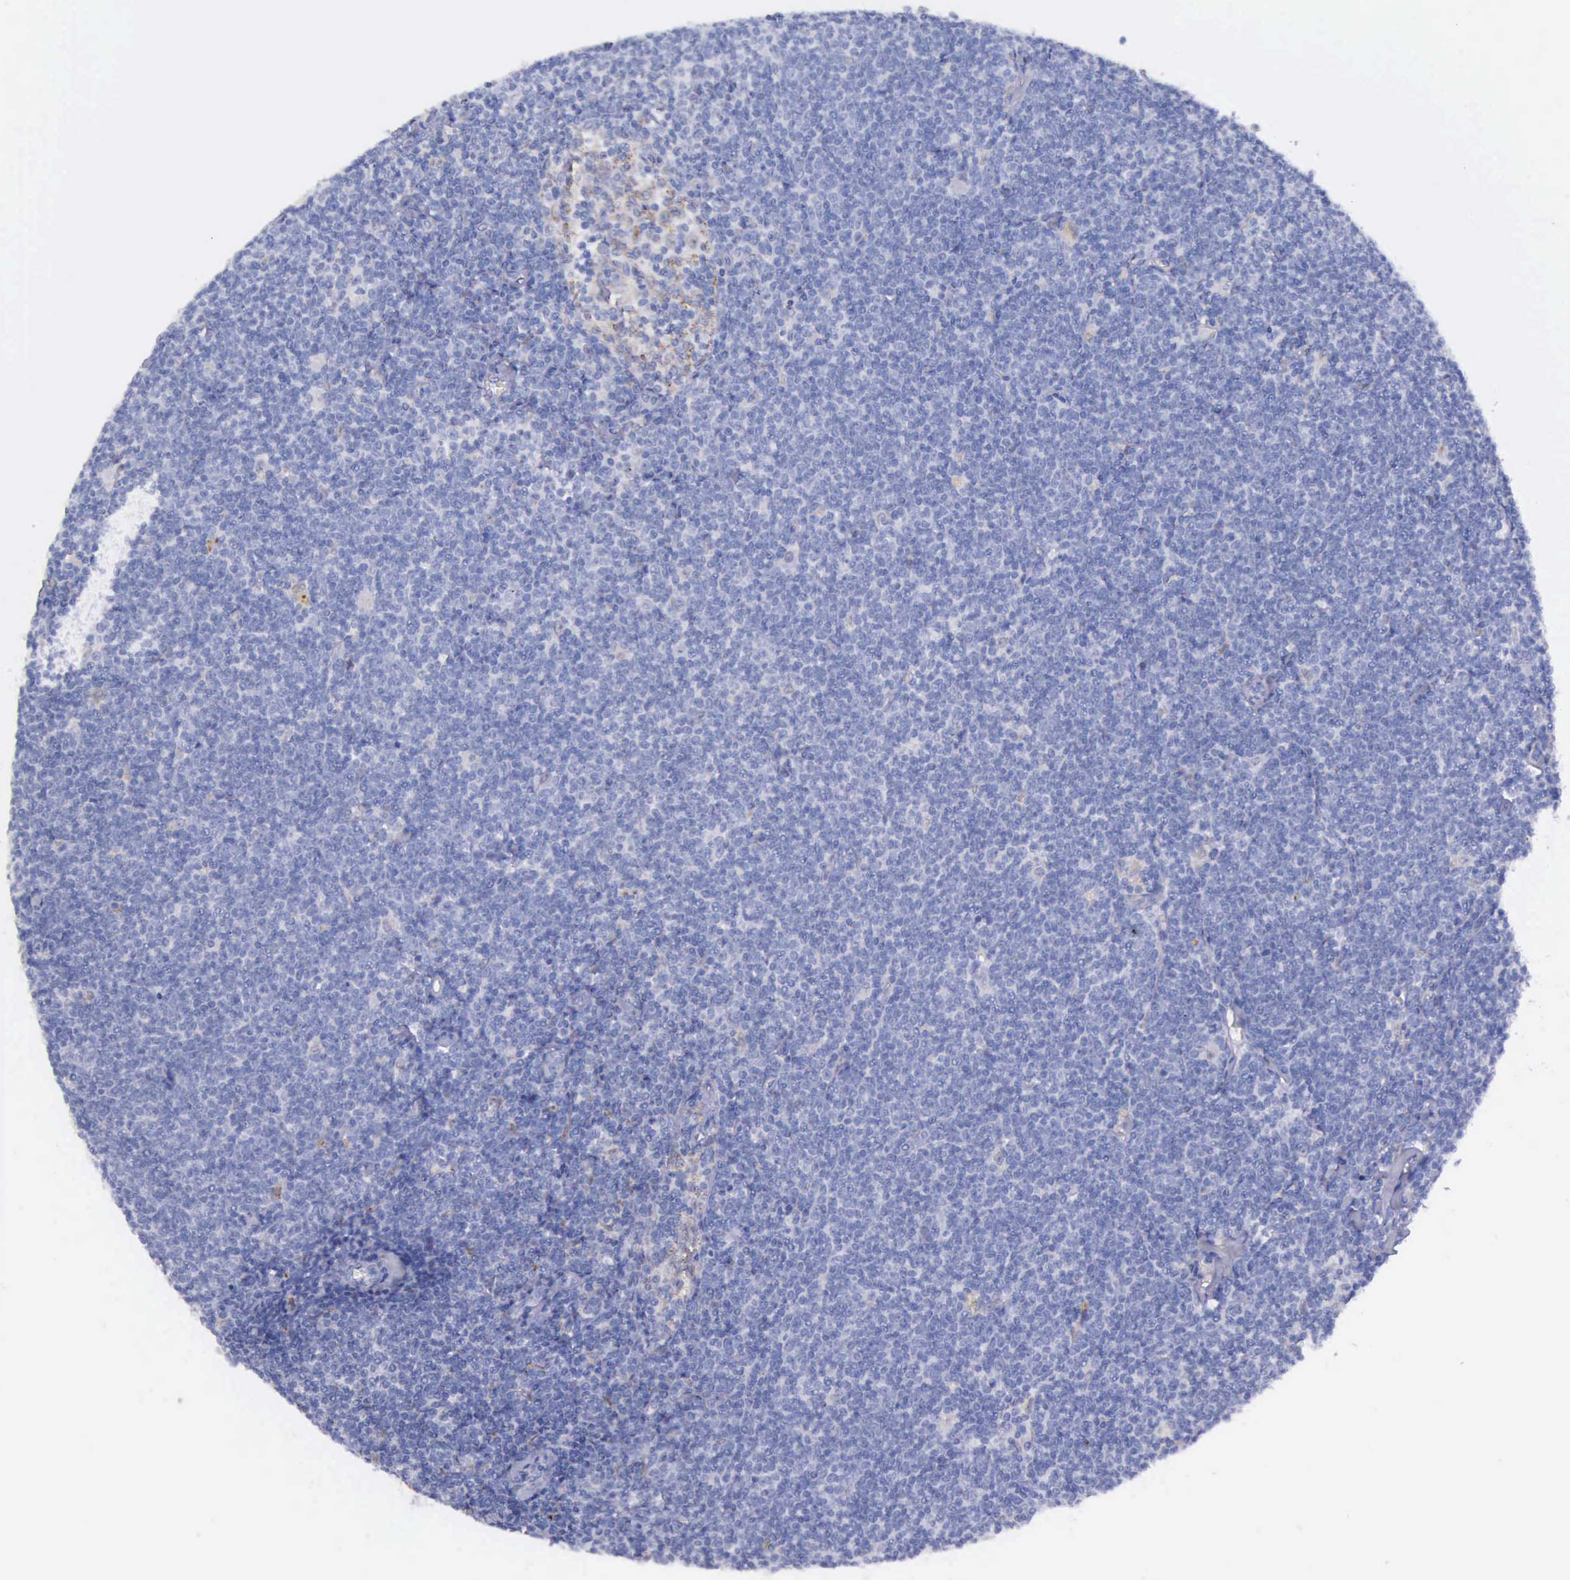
{"staining": {"intensity": "negative", "quantity": "none", "location": "none"}, "tissue": "lymphoma", "cell_type": "Tumor cells", "image_type": "cancer", "snomed": [{"axis": "morphology", "description": "Malignant lymphoma, non-Hodgkin's type, Low grade"}, {"axis": "topography", "description": "Lymph node"}], "caption": "Lymphoma was stained to show a protein in brown. There is no significant expression in tumor cells.", "gene": "GLA", "patient": {"sex": "male", "age": 65}}